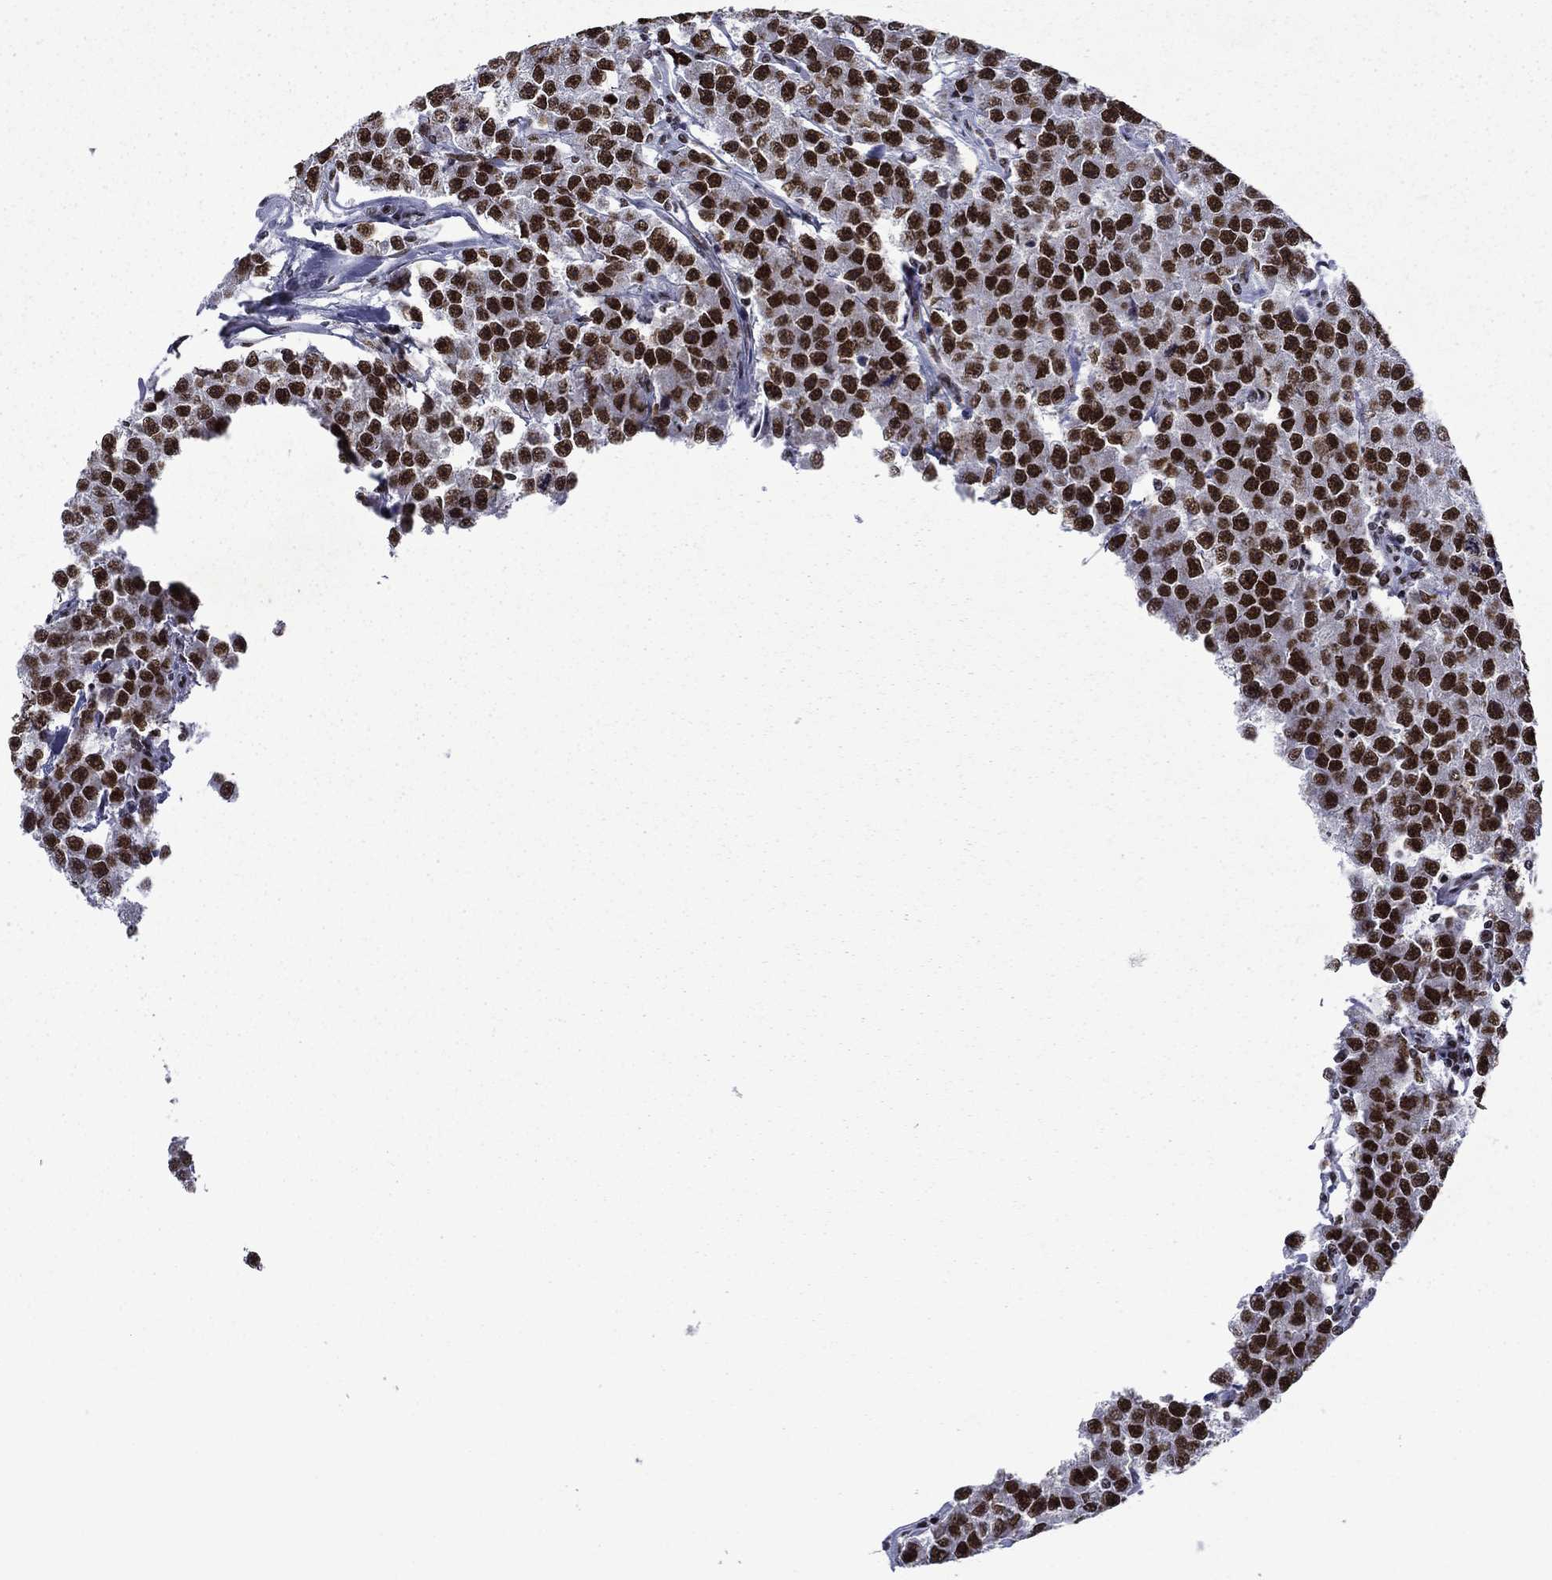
{"staining": {"intensity": "strong", "quantity": ">75%", "location": "nuclear"}, "tissue": "testis cancer", "cell_type": "Tumor cells", "image_type": "cancer", "snomed": [{"axis": "morphology", "description": "Seminoma, NOS"}, {"axis": "topography", "description": "Testis"}], "caption": "Testis cancer stained with DAB IHC exhibits high levels of strong nuclear staining in approximately >75% of tumor cells.", "gene": "ETV5", "patient": {"sex": "male", "age": 59}}